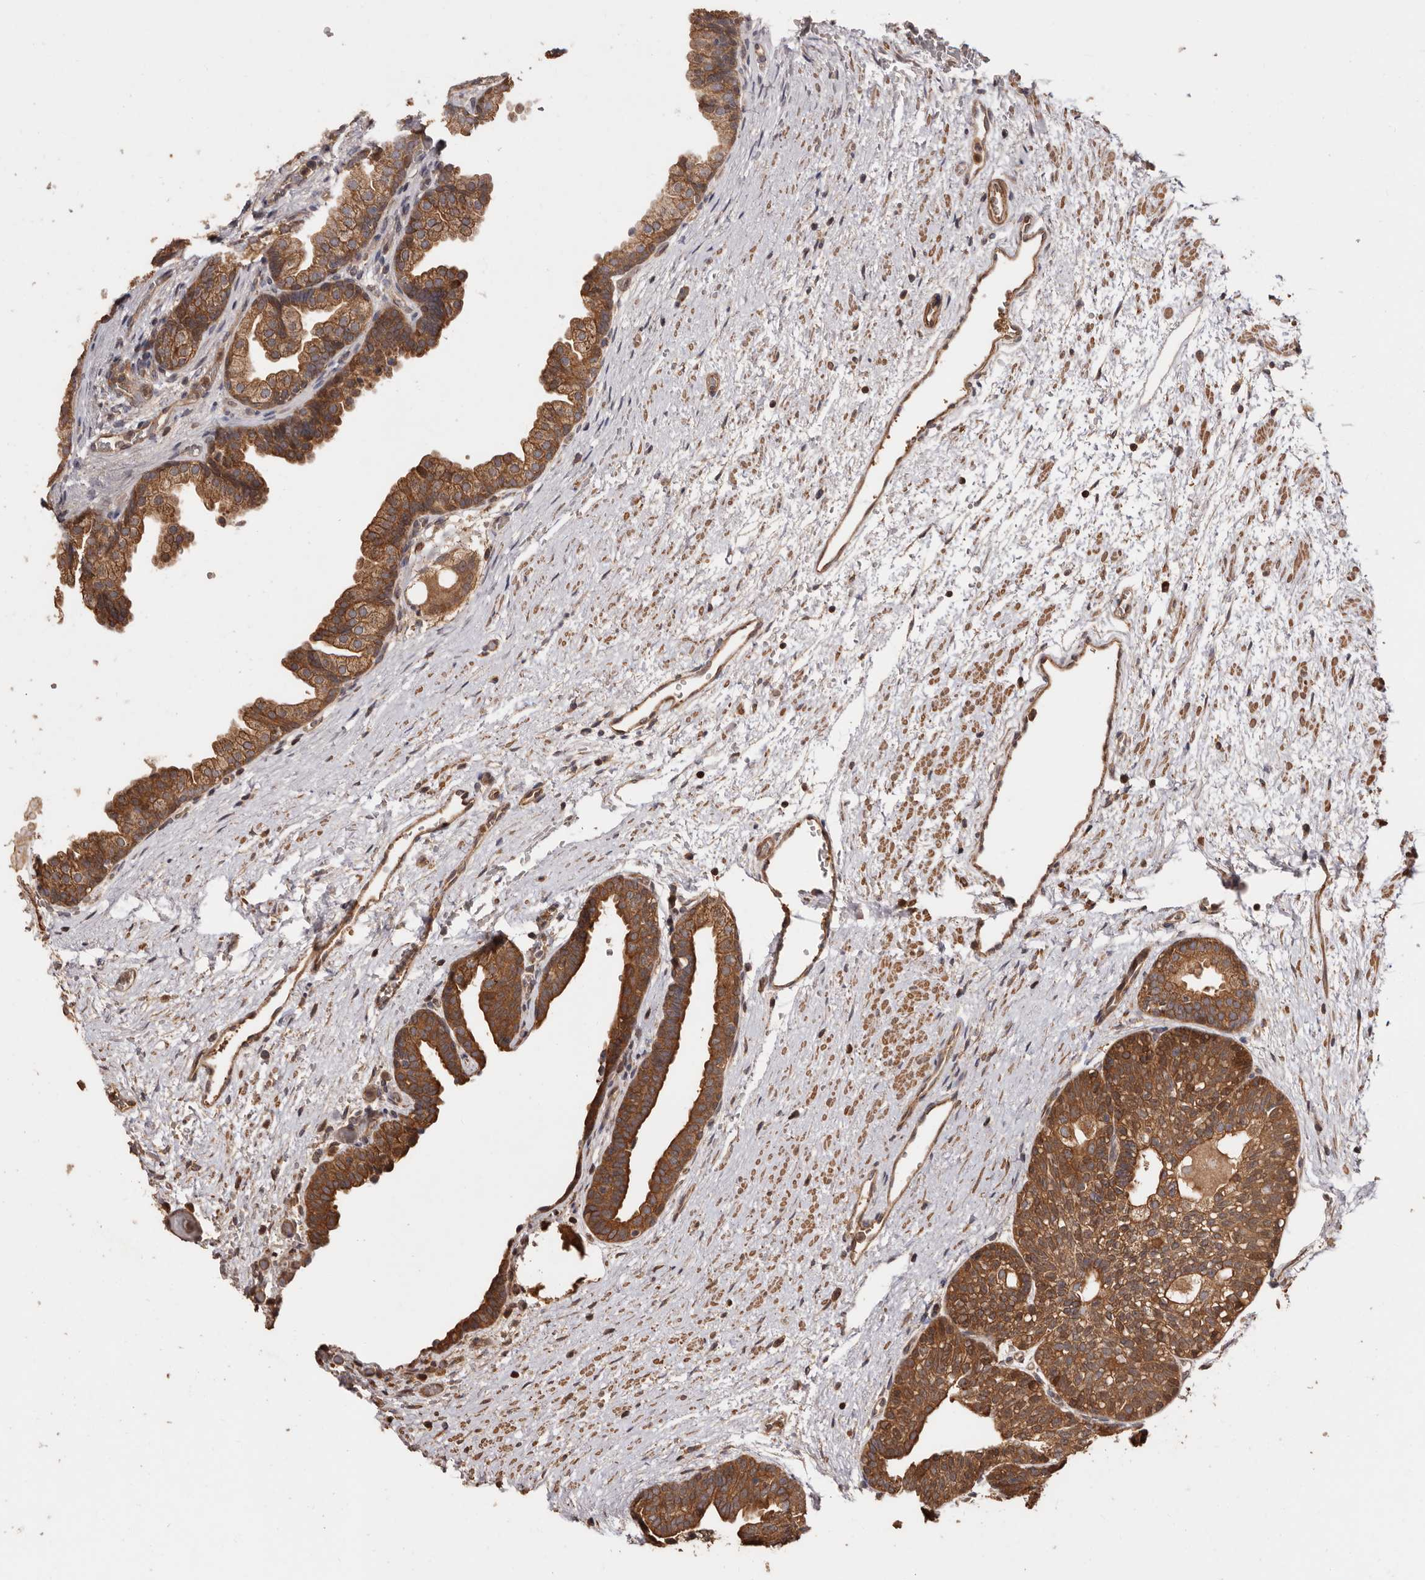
{"staining": {"intensity": "strong", "quantity": "25%-75%", "location": "cytoplasmic/membranous"}, "tissue": "prostate", "cell_type": "Glandular cells", "image_type": "normal", "snomed": [{"axis": "morphology", "description": "Normal tissue, NOS"}, {"axis": "topography", "description": "Prostate"}], "caption": "Human prostate stained with a brown dye displays strong cytoplasmic/membranous positive expression in approximately 25%-75% of glandular cells.", "gene": "COQ8B", "patient": {"sex": "male", "age": 48}}